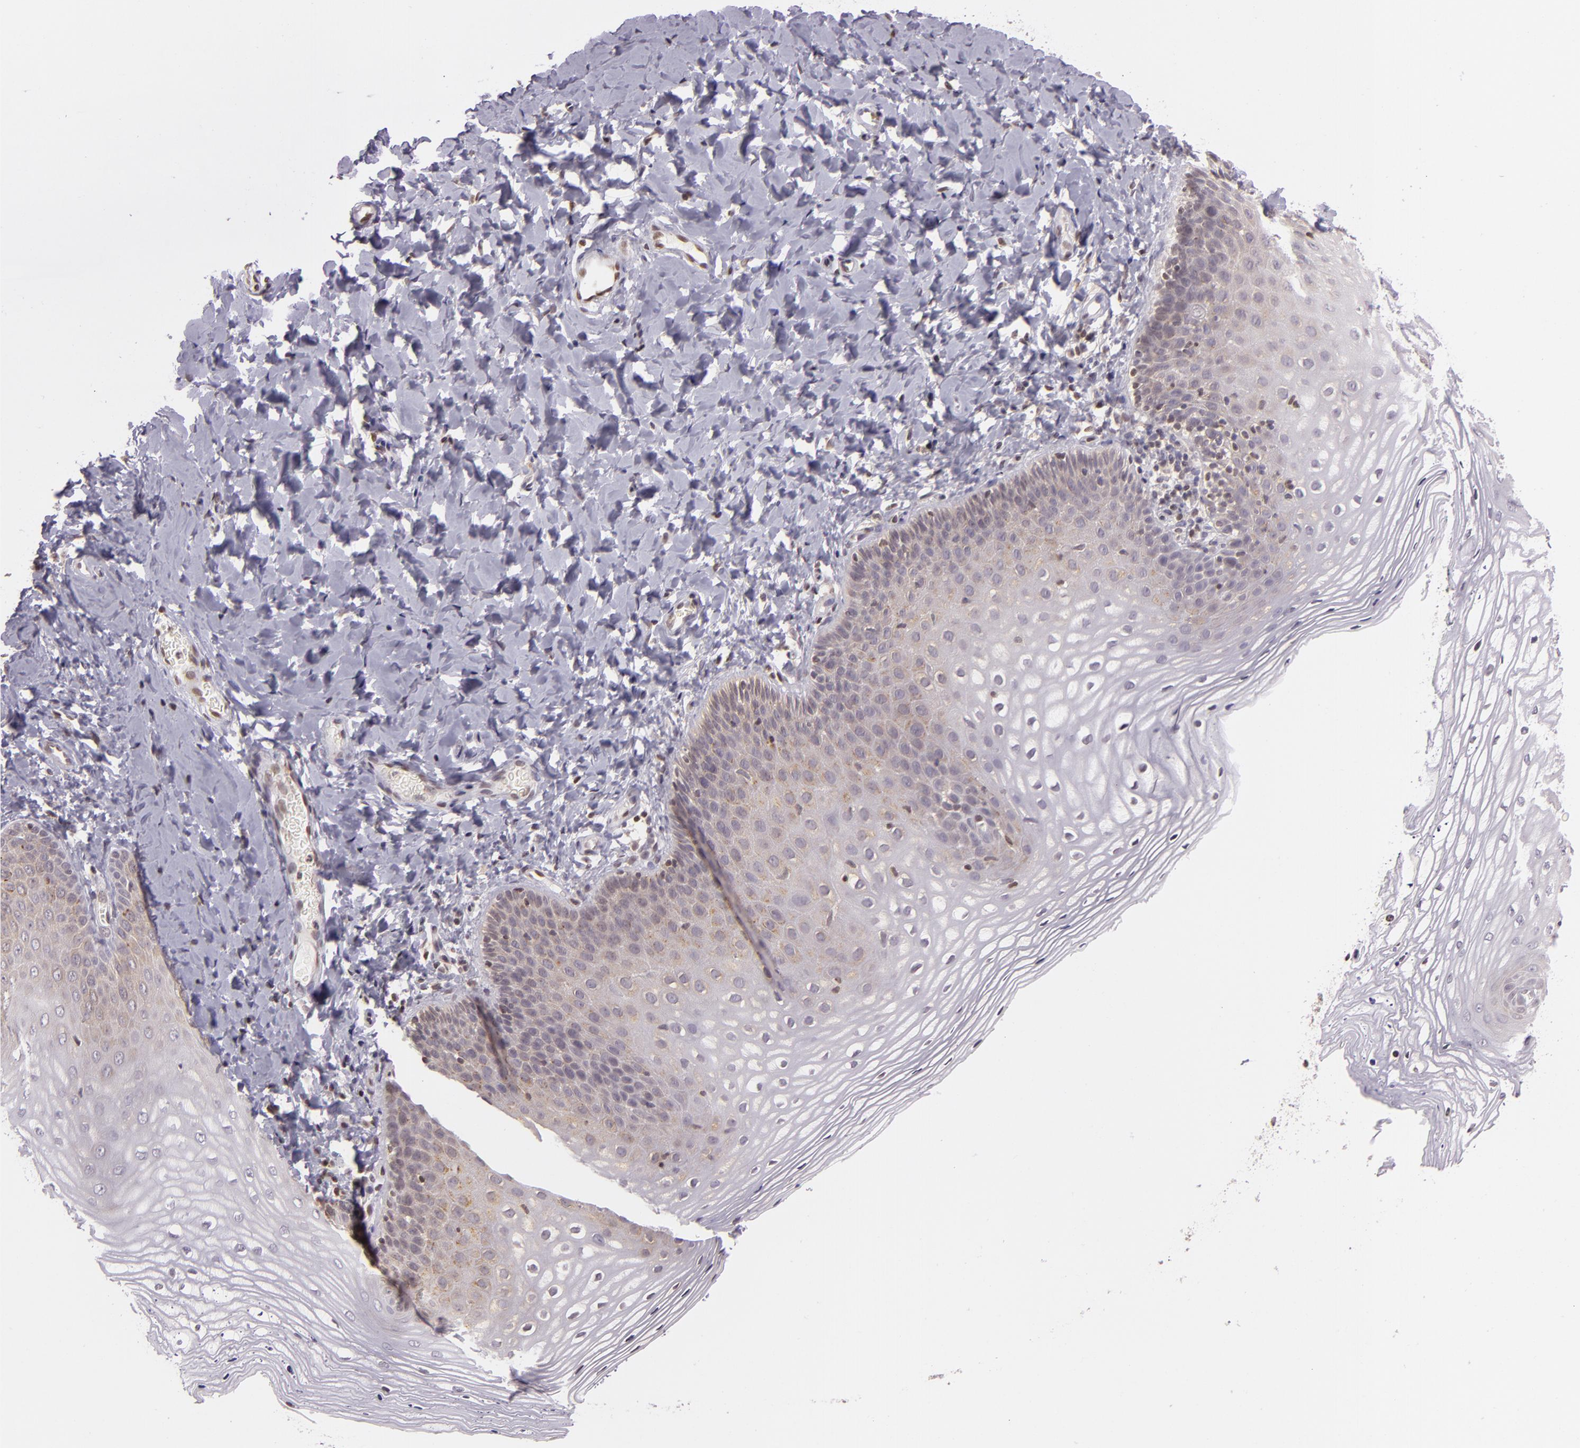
{"staining": {"intensity": "weak", "quantity": "25%-75%", "location": "cytoplasmic/membranous"}, "tissue": "vagina", "cell_type": "Squamous epithelial cells", "image_type": "normal", "snomed": [{"axis": "morphology", "description": "Normal tissue, NOS"}, {"axis": "topography", "description": "Vagina"}], "caption": "IHC micrograph of benign human vagina stained for a protein (brown), which shows low levels of weak cytoplasmic/membranous staining in about 25%-75% of squamous epithelial cells.", "gene": "ENSG00000290315", "patient": {"sex": "female", "age": 55}}